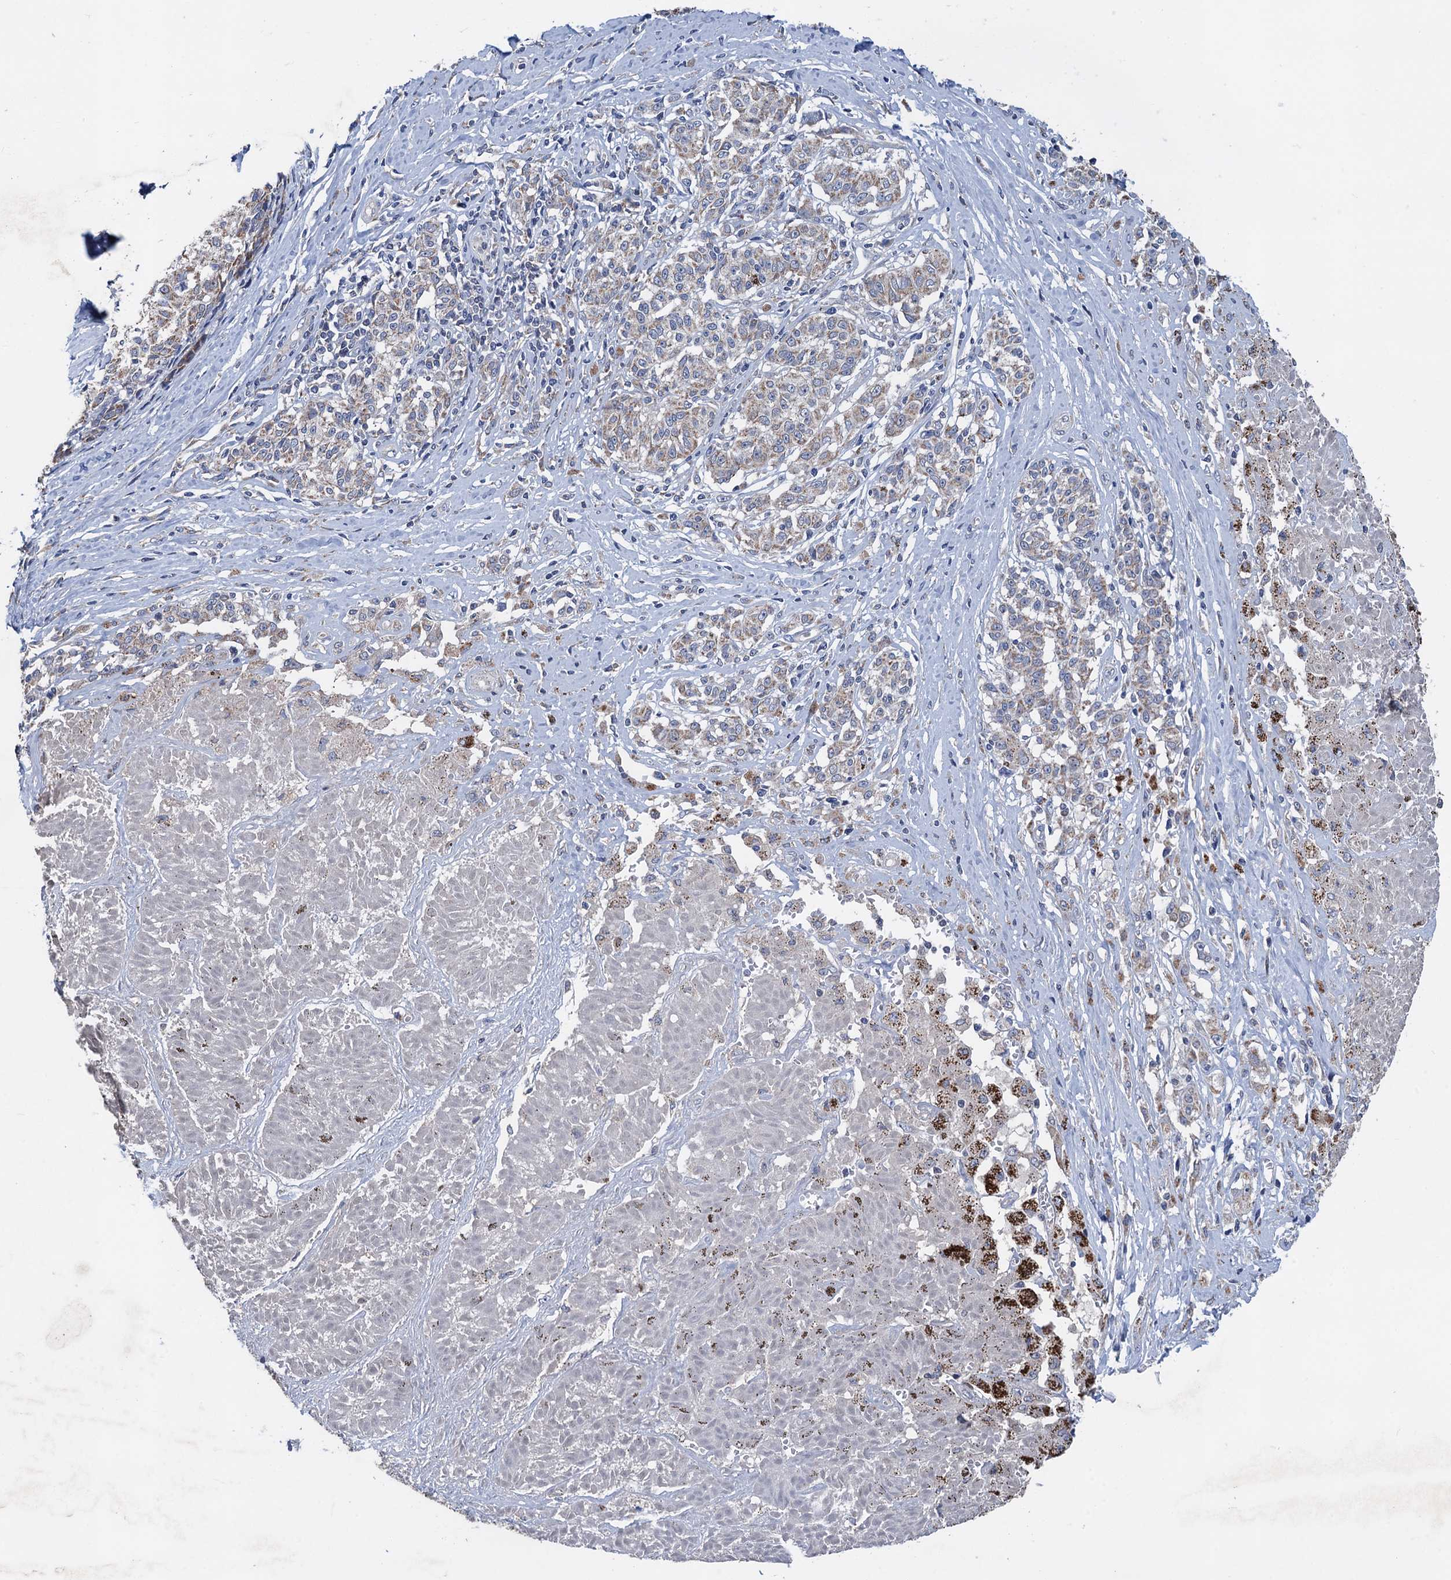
{"staining": {"intensity": "weak", "quantity": "25%-75%", "location": "cytoplasmic/membranous"}, "tissue": "melanoma", "cell_type": "Tumor cells", "image_type": "cancer", "snomed": [{"axis": "morphology", "description": "Malignant melanoma, NOS"}, {"axis": "topography", "description": "Skin"}], "caption": "Human melanoma stained with a protein marker shows weak staining in tumor cells.", "gene": "DGLUCY", "patient": {"sex": "female", "age": 72}}